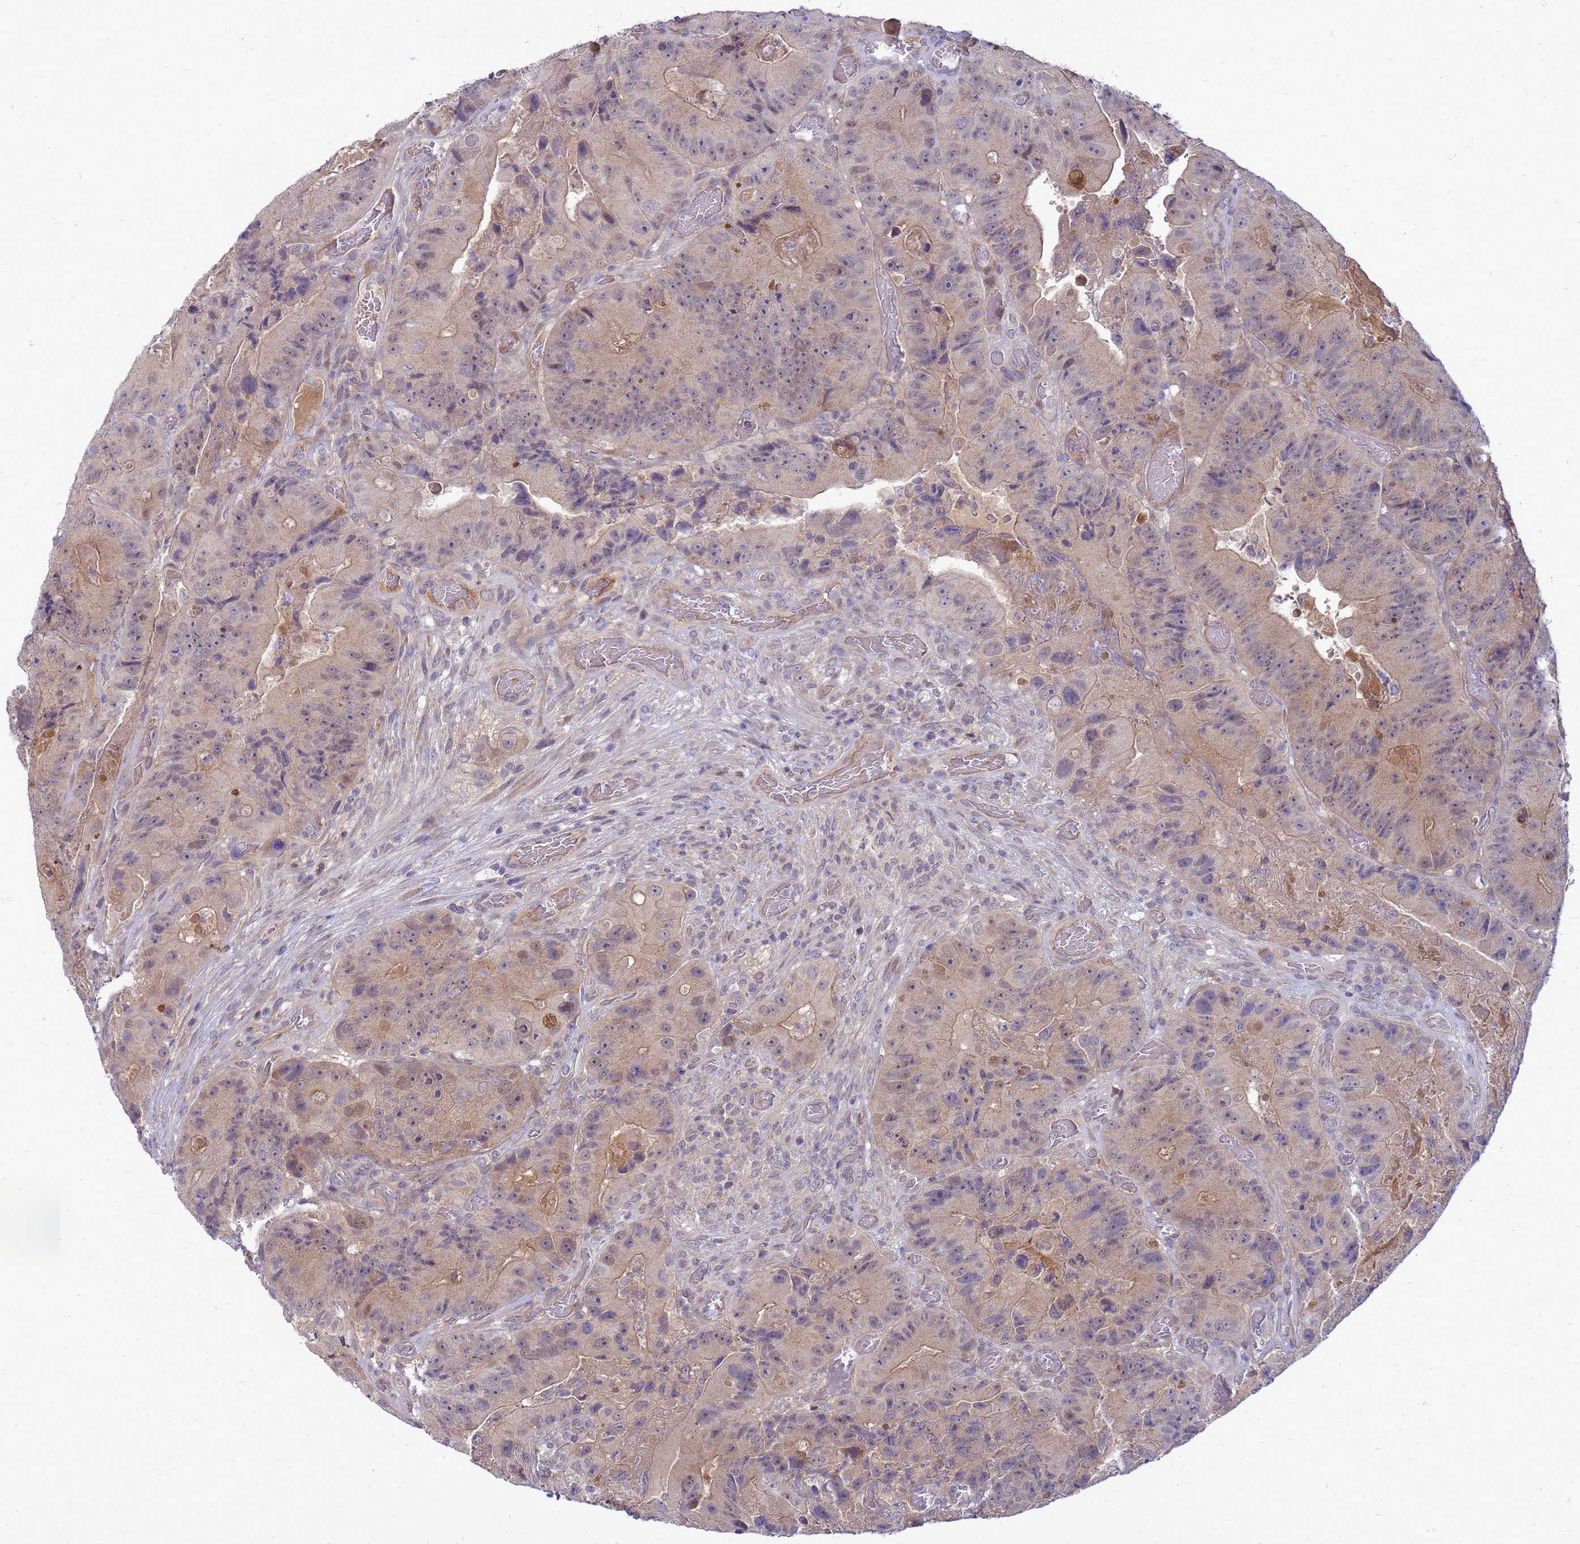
{"staining": {"intensity": "weak", "quantity": "25%-75%", "location": "cytoplasmic/membranous"}, "tissue": "colorectal cancer", "cell_type": "Tumor cells", "image_type": "cancer", "snomed": [{"axis": "morphology", "description": "Adenocarcinoma, NOS"}, {"axis": "topography", "description": "Colon"}], "caption": "Weak cytoplasmic/membranous staining for a protein is appreciated in about 25%-75% of tumor cells of colorectal adenocarcinoma using IHC.", "gene": "ENOPH1", "patient": {"sex": "female", "age": 86}}